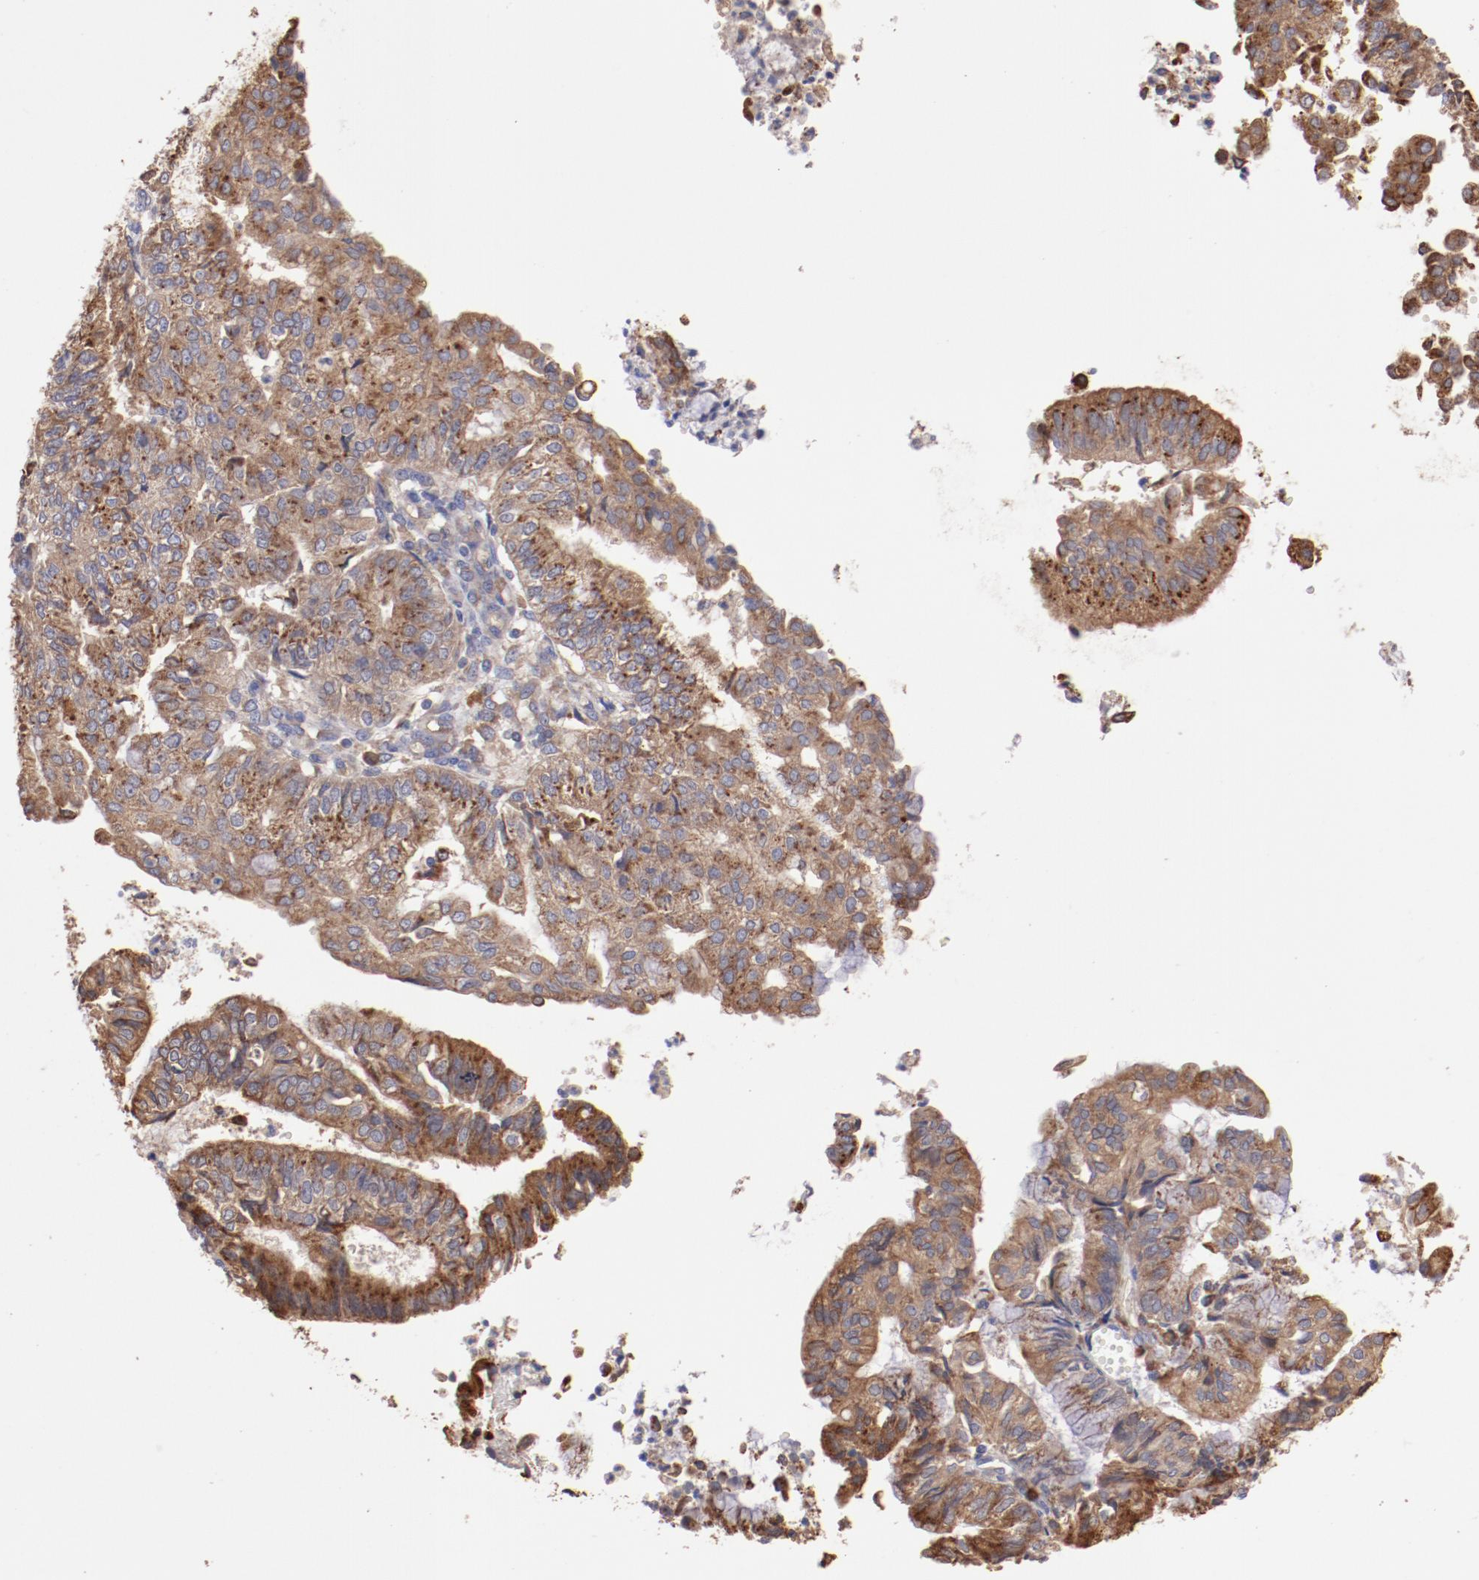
{"staining": {"intensity": "moderate", "quantity": ">75%", "location": "cytoplasmic/membranous"}, "tissue": "endometrial cancer", "cell_type": "Tumor cells", "image_type": "cancer", "snomed": [{"axis": "morphology", "description": "Adenocarcinoma, NOS"}, {"axis": "topography", "description": "Endometrium"}], "caption": "Approximately >75% of tumor cells in endometrial adenocarcinoma show moderate cytoplasmic/membranous protein positivity as visualized by brown immunohistochemical staining.", "gene": "NFKBIE", "patient": {"sex": "female", "age": 59}}